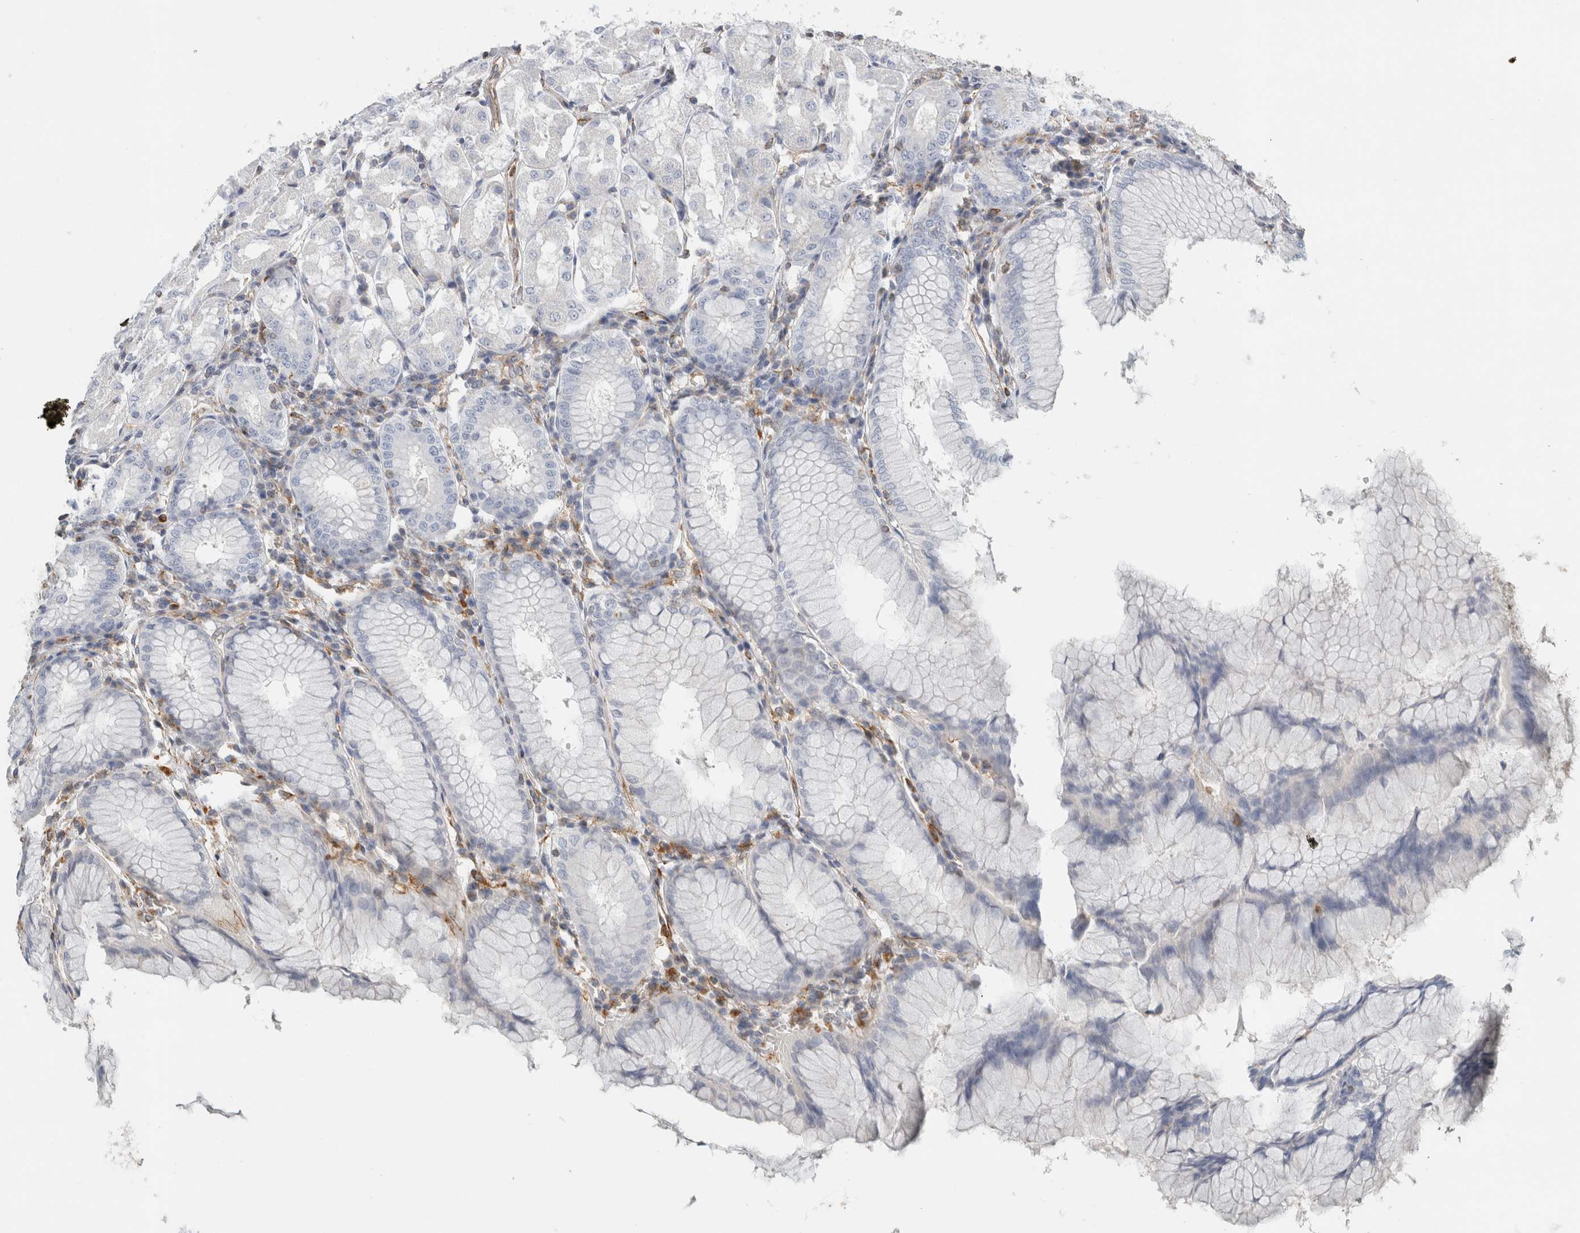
{"staining": {"intensity": "negative", "quantity": "none", "location": "none"}, "tissue": "stomach", "cell_type": "Glandular cells", "image_type": "normal", "snomed": [{"axis": "morphology", "description": "Normal tissue, NOS"}, {"axis": "topography", "description": "Stomach, lower"}], "caption": "DAB immunohistochemical staining of normal stomach exhibits no significant expression in glandular cells. (DAB IHC, high magnification).", "gene": "LY86", "patient": {"sex": "female", "age": 56}}